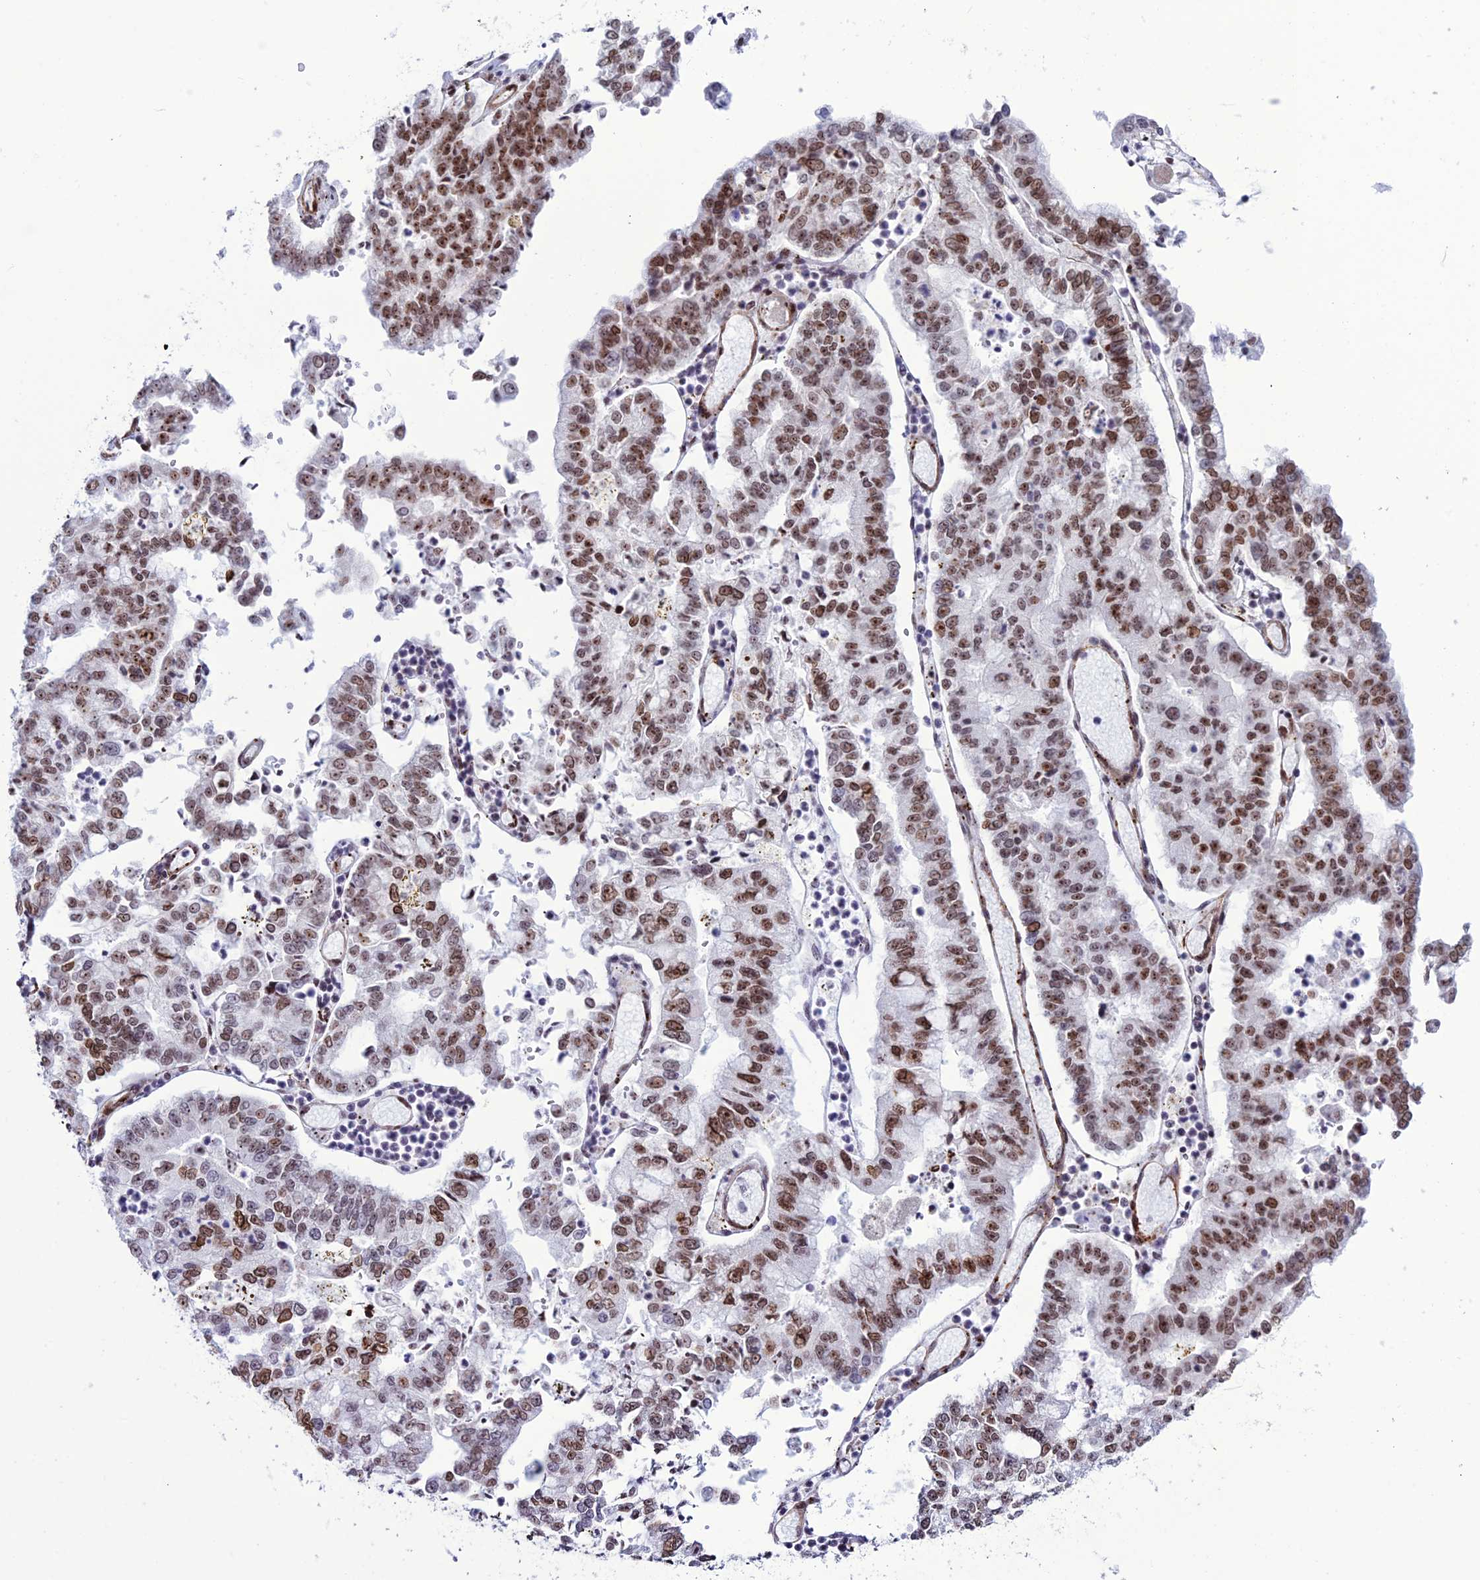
{"staining": {"intensity": "moderate", "quantity": ">75%", "location": "nuclear"}, "tissue": "stomach cancer", "cell_type": "Tumor cells", "image_type": "cancer", "snomed": [{"axis": "morphology", "description": "Adenocarcinoma, NOS"}, {"axis": "topography", "description": "Stomach"}], "caption": "A brown stain highlights moderate nuclear positivity of a protein in human stomach adenocarcinoma tumor cells.", "gene": "U2AF1", "patient": {"sex": "male", "age": 76}}